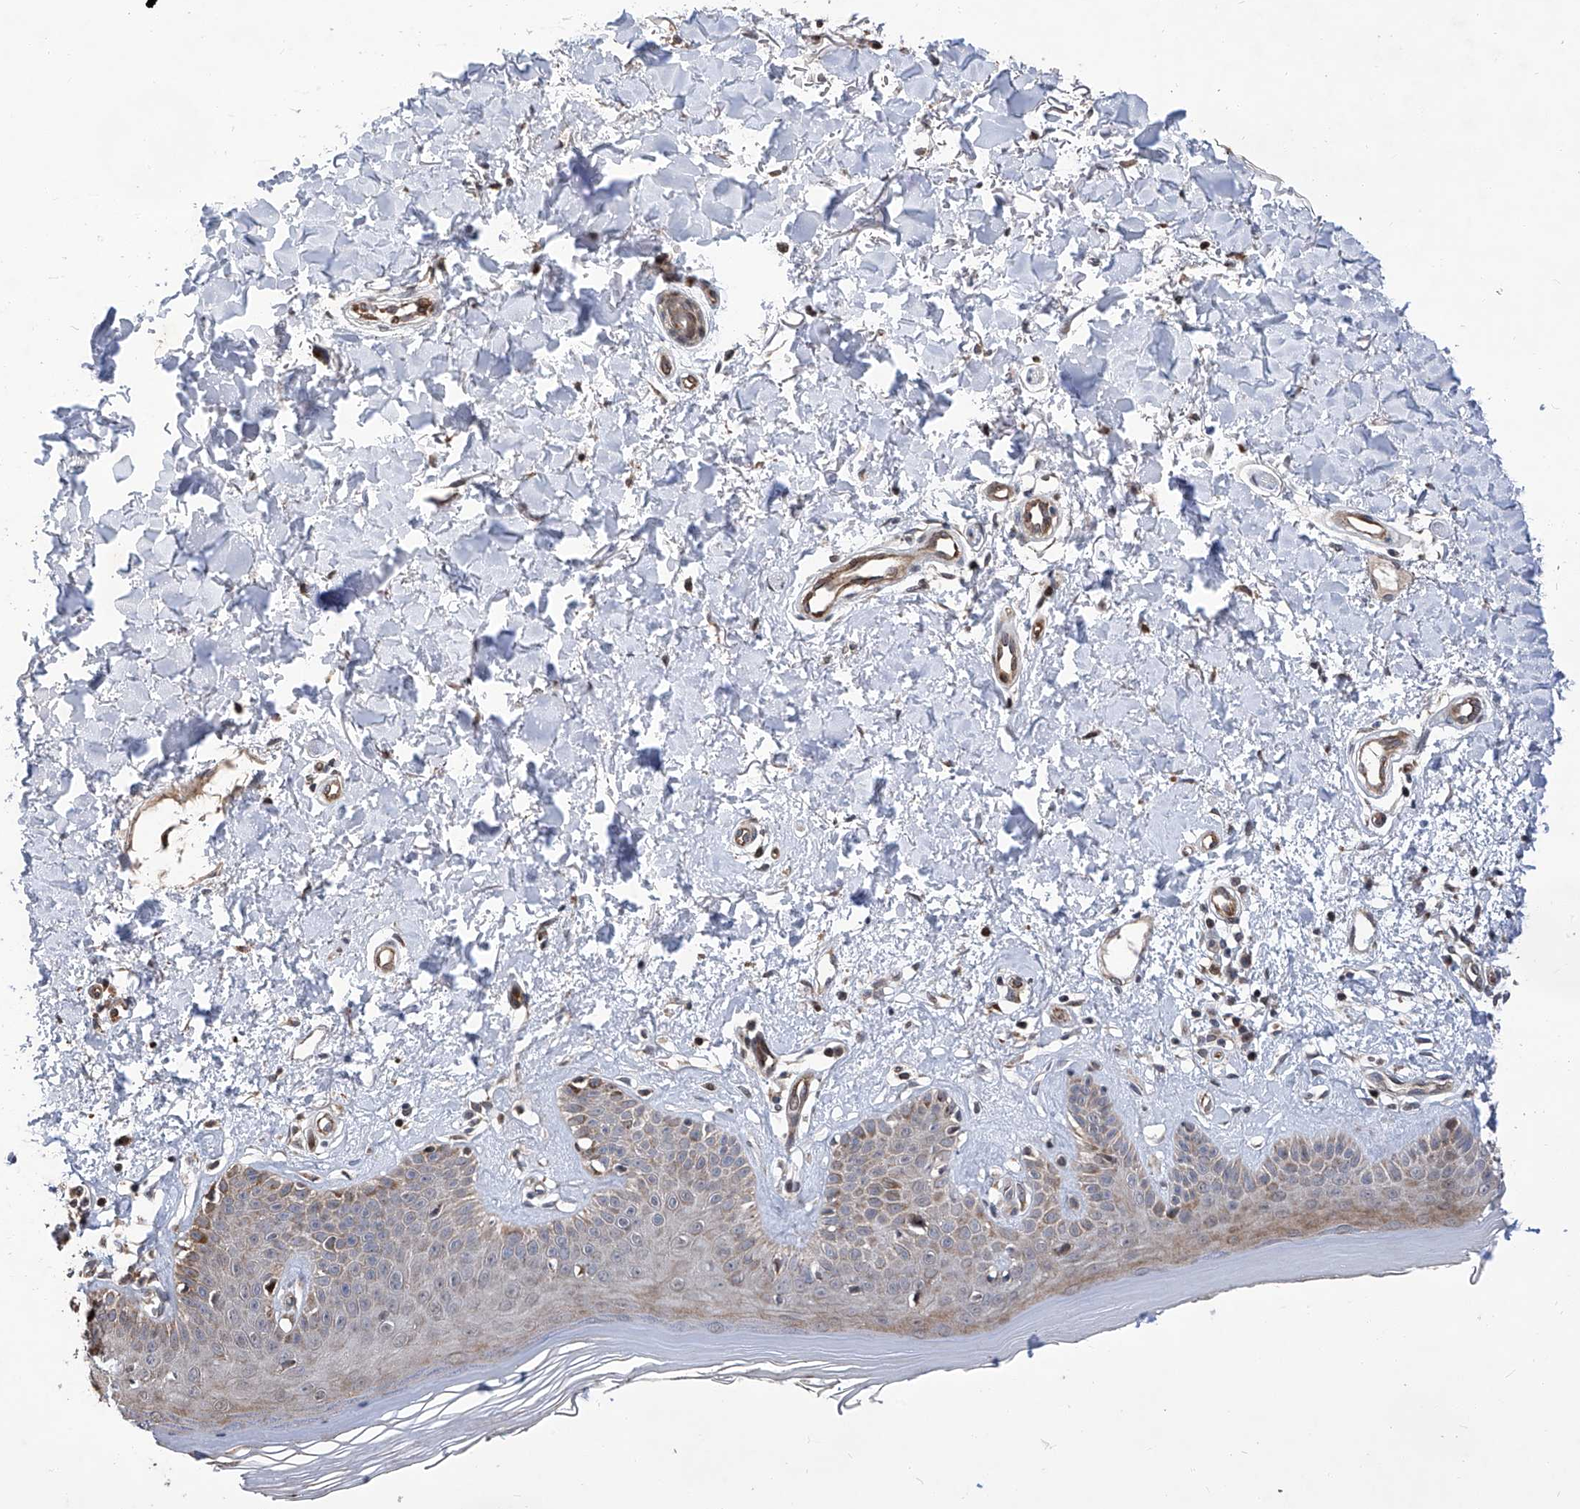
{"staining": {"intensity": "moderate", "quantity": ">75%", "location": "cytoplasmic/membranous"}, "tissue": "skin", "cell_type": "Fibroblasts", "image_type": "normal", "snomed": [{"axis": "morphology", "description": "Normal tissue, NOS"}, {"axis": "topography", "description": "Skin"}], "caption": "High-magnification brightfield microscopy of benign skin stained with DAB (3,3'-diaminobenzidine) (brown) and counterstained with hematoxylin (blue). fibroblasts exhibit moderate cytoplasmic/membranous staining is appreciated in approximately>75% of cells.", "gene": "FARP2", "patient": {"sex": "female", "age": 64}}